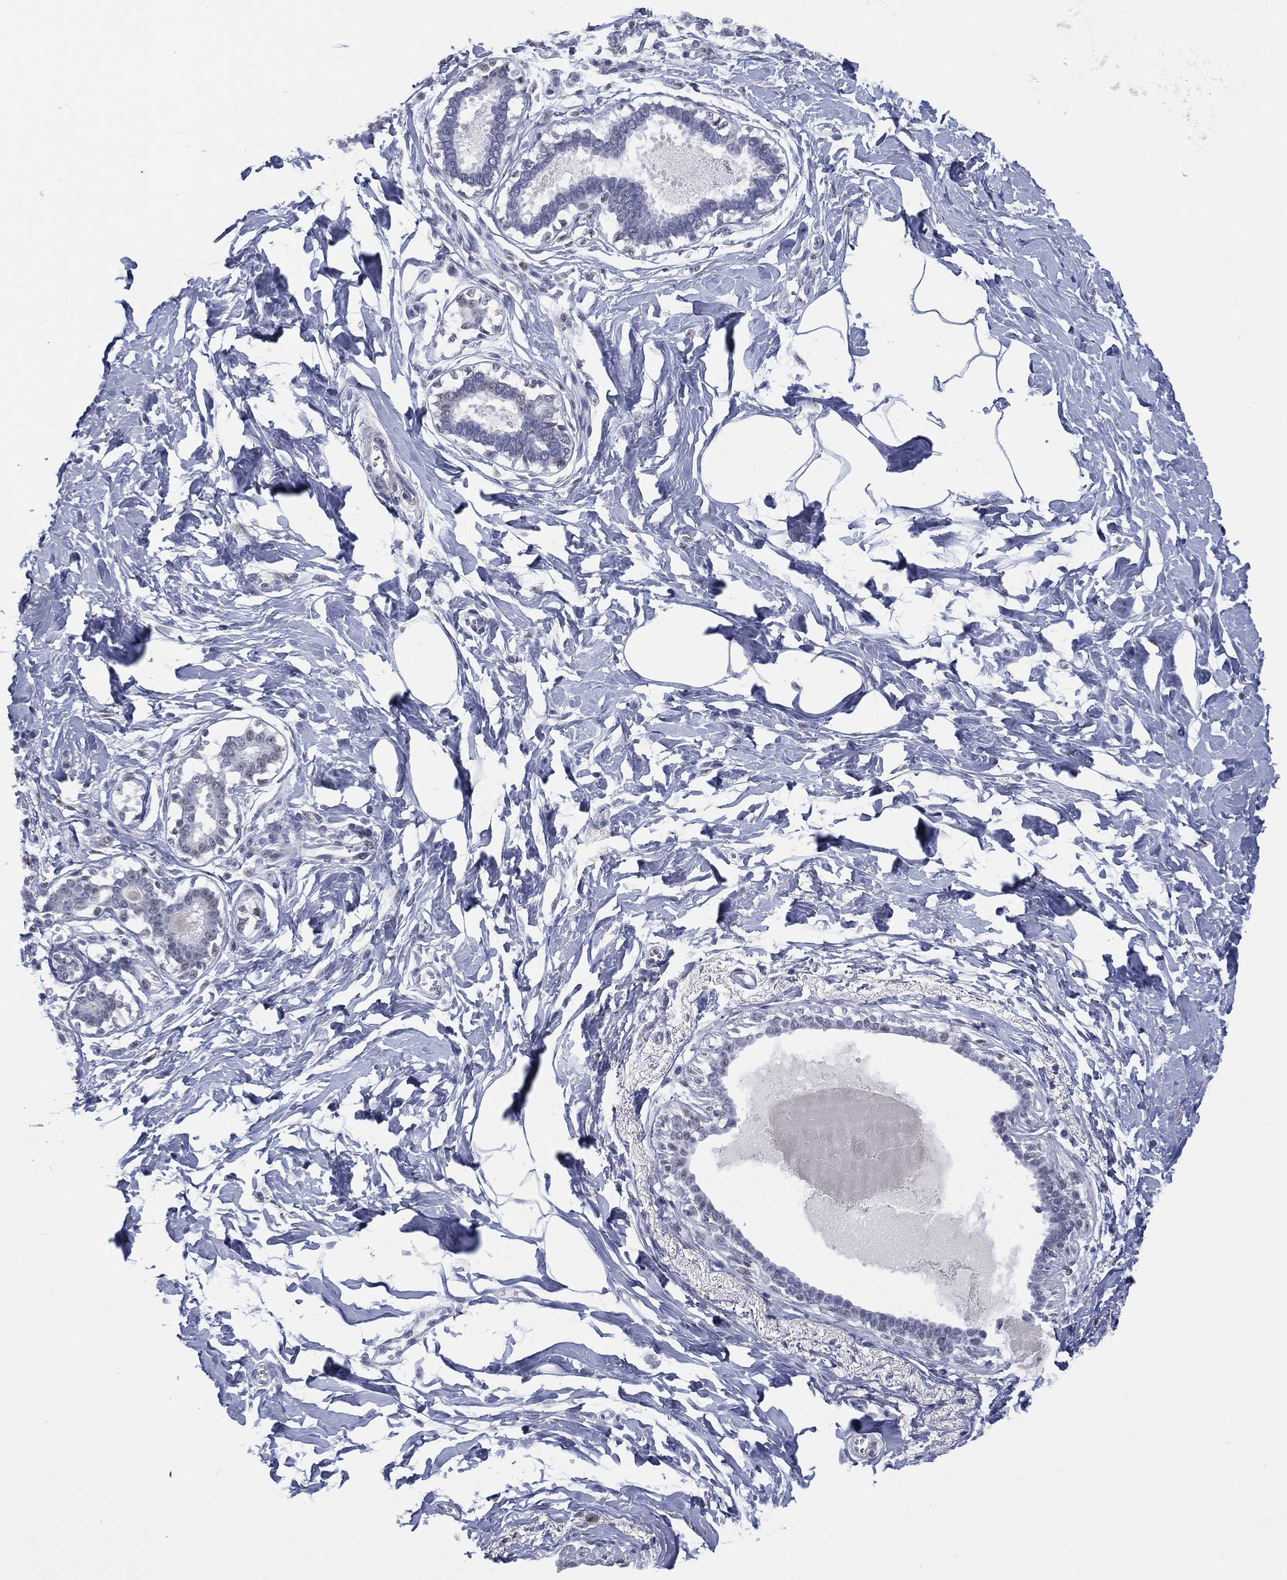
{"staining": {"intensity": "negative", "quantity": "none", "location": "none"}, "tissue": "breast", "cell_type": "Adipocytes", "image_type": "normal", "snomed": [{"axis": "morphology", "description": "Normal tissue, NOS"}, {"axis": "morphology", "description": "Lobular carcinoma, in situ"}, {"axis": "topography", "description": "Breast"}], "caption": "IHC image of unremarkable breast: human breast stained with DAB (3,3'-diaminobenzidine) demonstrates no significant protein staining in adipocytes.", "gene": "ZNF711", "patient": {"sex": "female", "age": 35}}